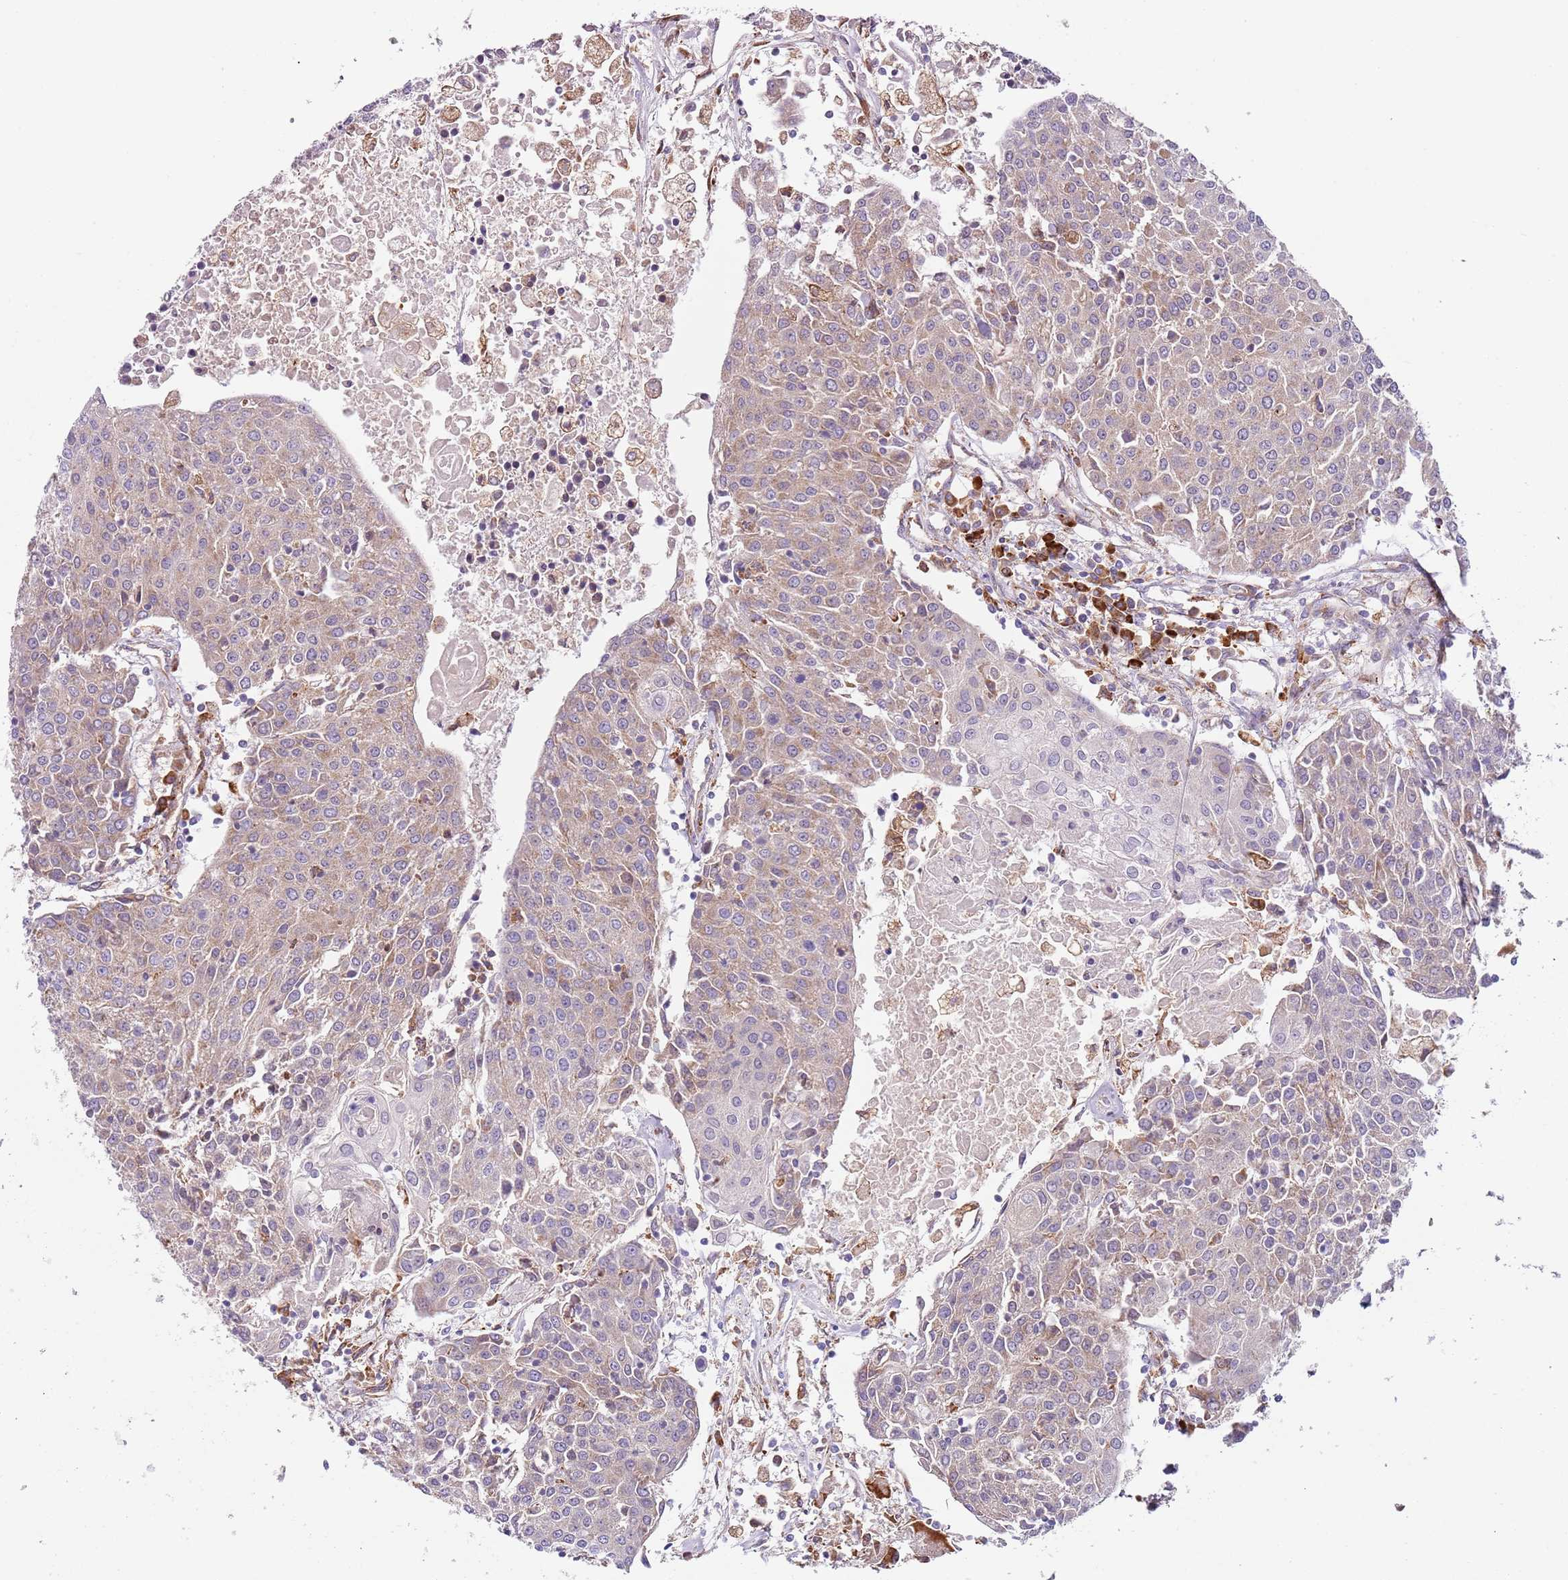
{"staining": {"intensity": "weak", "quantity": "25%-75%", "location": "cytoplasmic/membranous"}, "tissue": "urothelial cancer", "cell_type": "Tumor cells", "image_type": "cancer", "snomed": [{"axis": "morphology", "description": "Urothelial carcinoma, High grade"}, {"axis": "topography", "description": "Urinary bladder"}], "caption": "Approximately 25%-75% of tumor cells in human high-grade urothelial carcinoma display weak cytoplasmic/membranous protein staining as visualized by brown immunohistochemical staining.", "gene": "VWCE", "patient": {"sex": "female", "age": 85}}